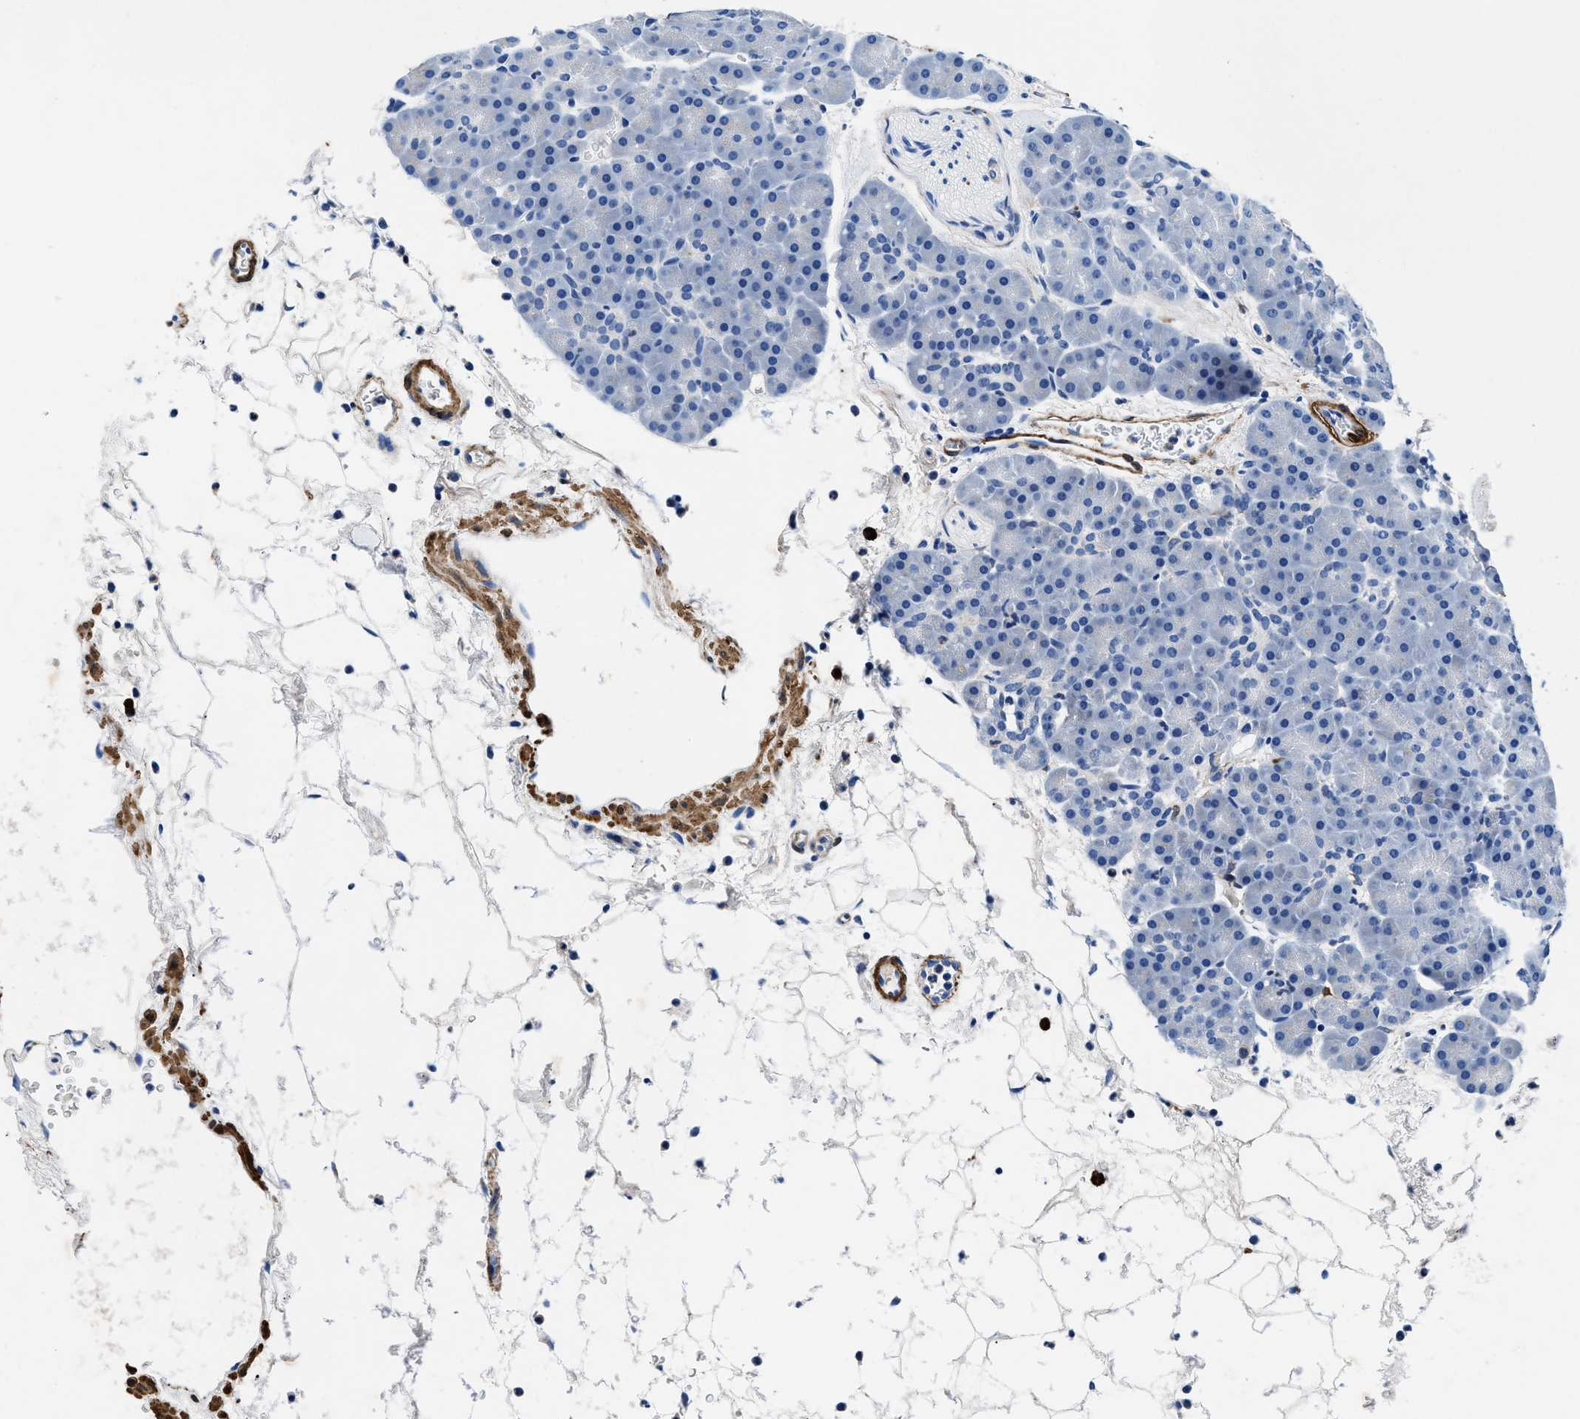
{"staining": {"intensity": "negative", "quantity": "none", "location": "none"}, "tissue": "pancreas", "cell_type": "Exocrine glandular cells", "image_type": "normal", "snomed": [{"axis": "morphology", "description": "Normal tissue, NOS"}, {"axis": "topography", "description": "Pancreas"}], "caption": "A high-resolution image shows IHC staining of normal pancreas, which reveals no significant positivity in exocrine glandular cells. Nuclei are stained in blue.", "gene": "TEX261", "patient": {"sex": "male", "age": 66}}